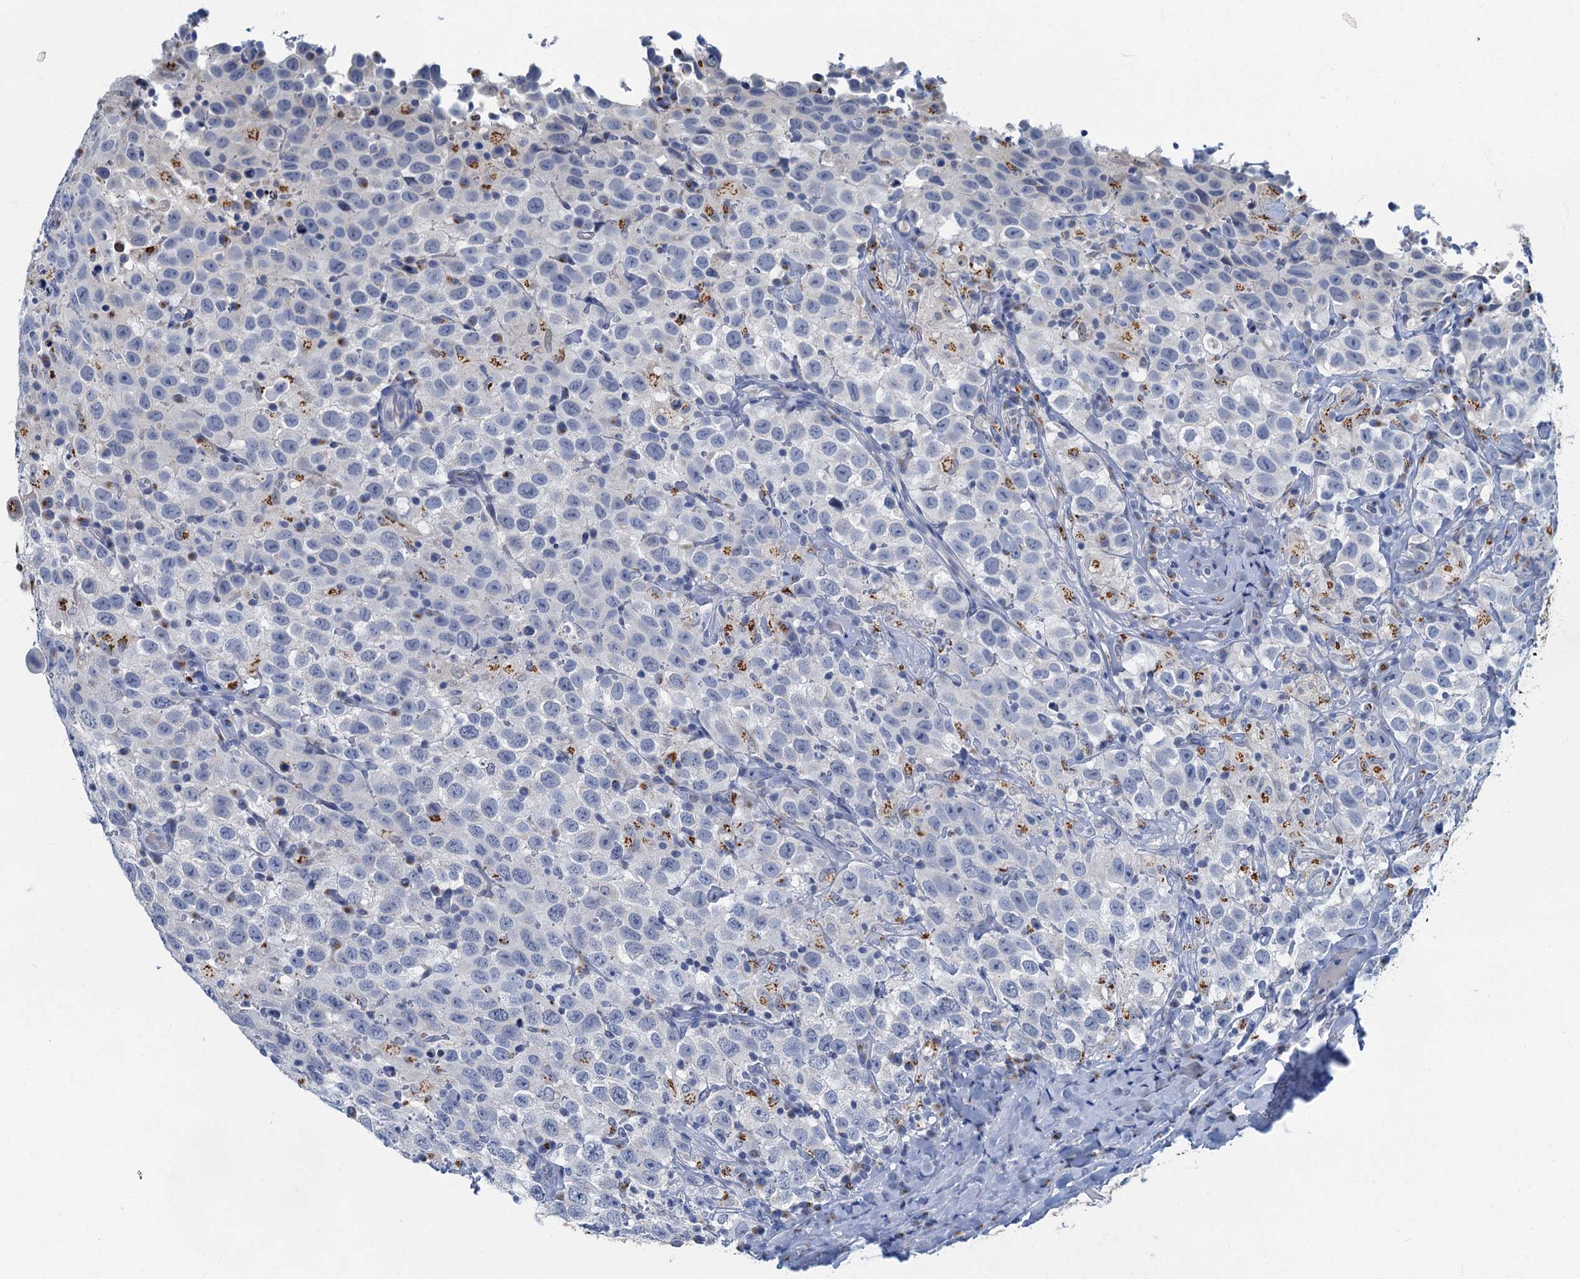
{"staining": {"intensity": "negative", "quantity": "none", "location": "none"}, "tissue": "testis cancer", "cell_type": "Tumor cells", "image_type": "cancer", "snomed": [{"axis": "morphology", "description": "Seminoma, NOS"}, {"axis": "topography", "description": "Testis"}], "caption": "Tumor cells are negative for brown protein staining in seminoma (testis).", "gene": "LYPD3", "patient": {"sex": "male", "age": 41}}